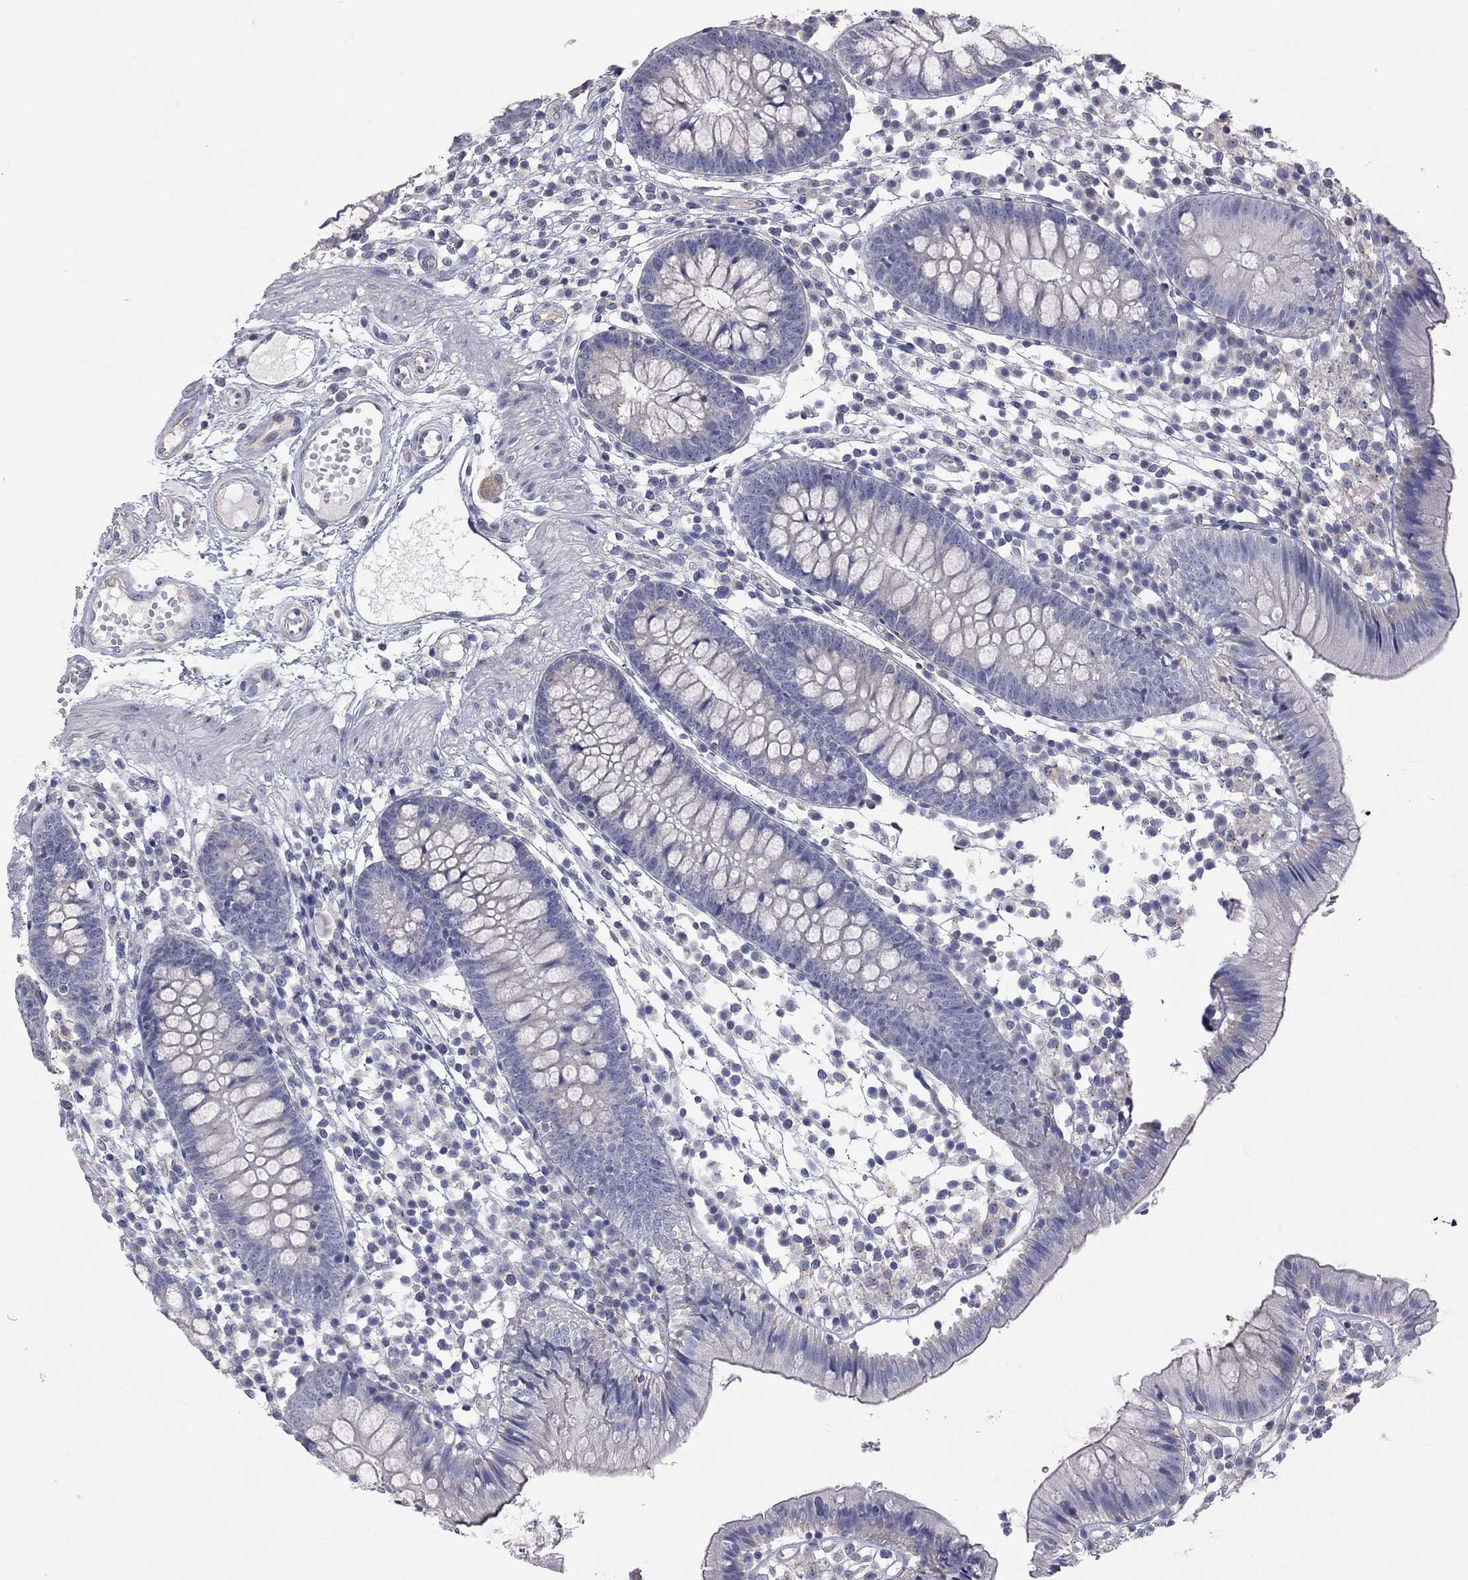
{"staining": {"intensity": "negative", "quantity": "none", "location": "none"}, "tissue": "colon", "cell_type": "Endothelial cells", "image_type": "normal", "snomed": [{"axis": "morphology", "description": "Normal tissue, NOS"}, {"axis": "topography", "description": "Rectum"}], "caption": "IHC of benign colon shows no positivity in endothelial cells. Nuclei are stained in blue.", "gene": "OPRK1", "patient": {"sex": "male", "age": 70}}